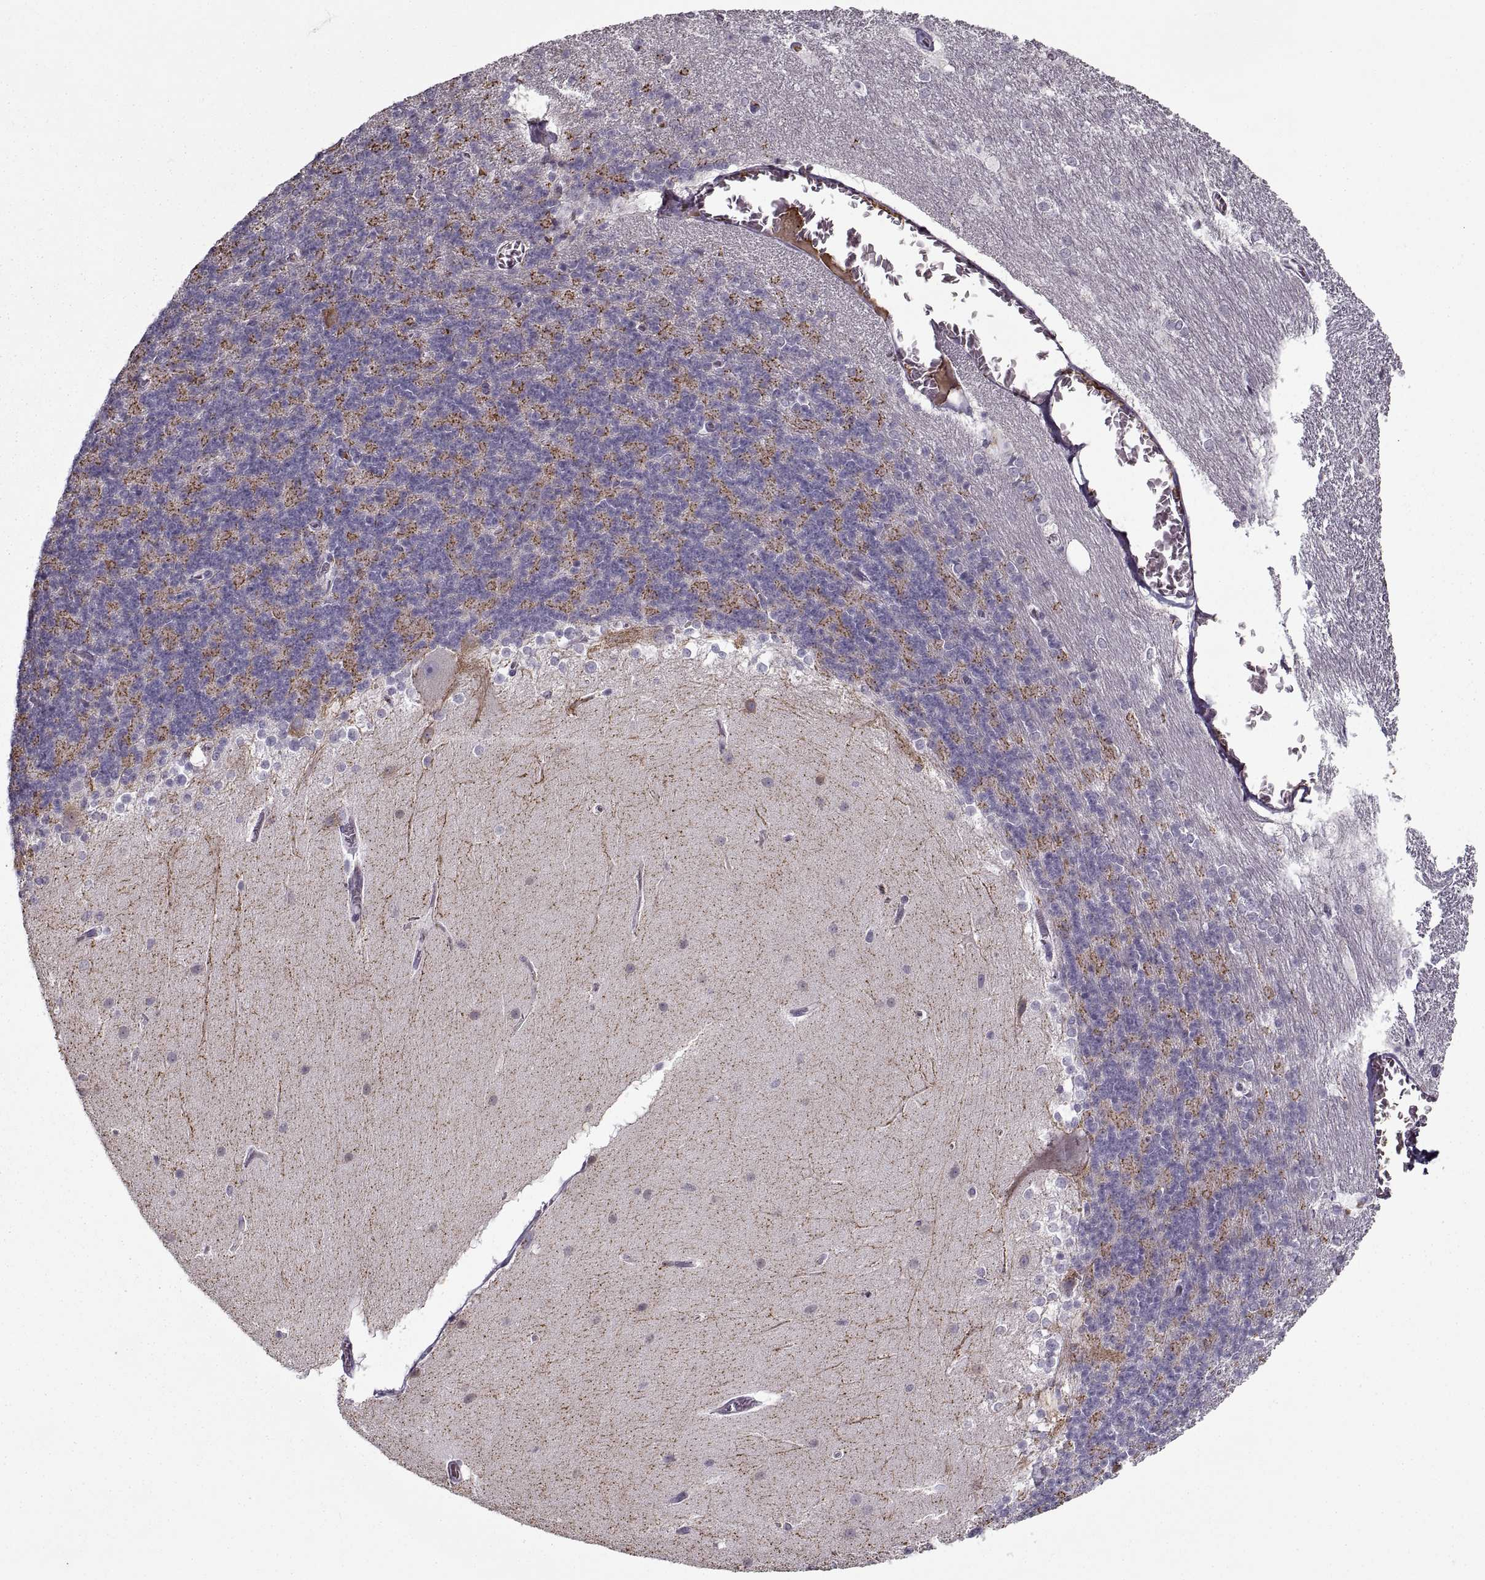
{"staining": {"intensity": "negative", "quantity": "none", "location": "none"}, "tissue": "cerebellum", "cell_type": "Cells in granular layer", "image_type": "normal", "snomed": [{"axis": "morphology", "description": "Normal tissue, NOS"}, {"axis": "topography", "description": "Cerebellum"}], "caption": "This is an immunohistochemistry (IHC) image of normal human cerebellum. There is no staining in cells in granular layer.", "gene": "GAD2", "patient": {"sex": "female", "age": 19}}